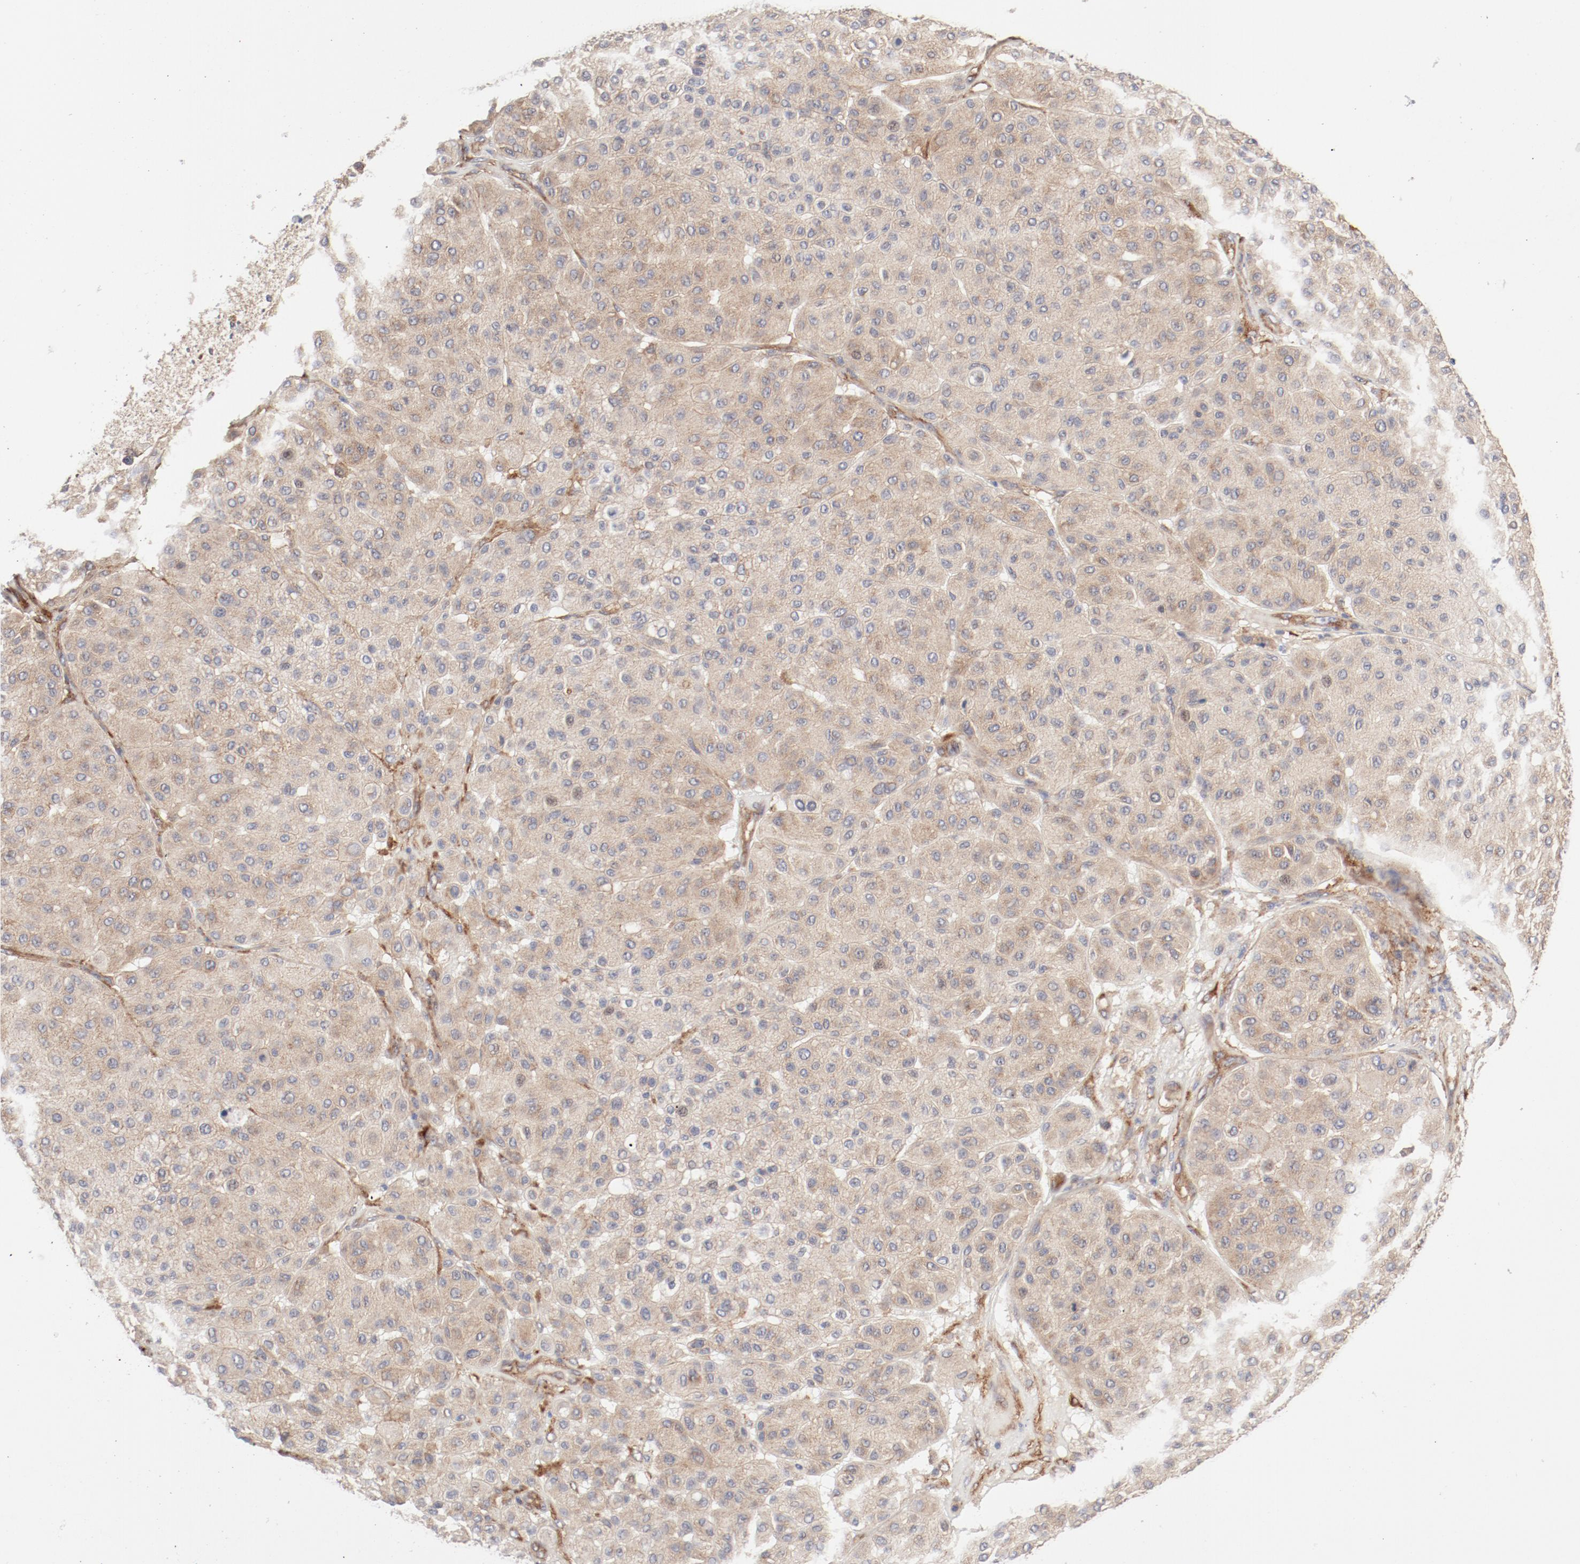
{"staining": {"intensity": "weak", "quantity": "25%-75%", "location": "cytoplasmic/membranous"}, "tissue": "melanoma", "cell_type": "Tumor cells", "image_type": "cancer", "snomed": [{"axis": "morphology", "description": "Normal tissue, NOS"}, {"axis": "morphology", "description": "Malignant melanoma, Metastatic site"}, {"axis": "topography", "description": "Skin"}], "caption": "IHC staining of malignant melanoma (metastatic site), which demonstrates low levels of weak cytoplasmic/membranous expression in about 25%-75% of tumor cells indicating weak cytoplasmic/membranous protein staining. The staining was performed using DAB (3,3'-diaminobenzidine) (brown) for protein detection and nuclei were counterstained in hematoxylin (blue).", "gene": "AP2A1", "patient": {"sex": "male", "age": 41}}